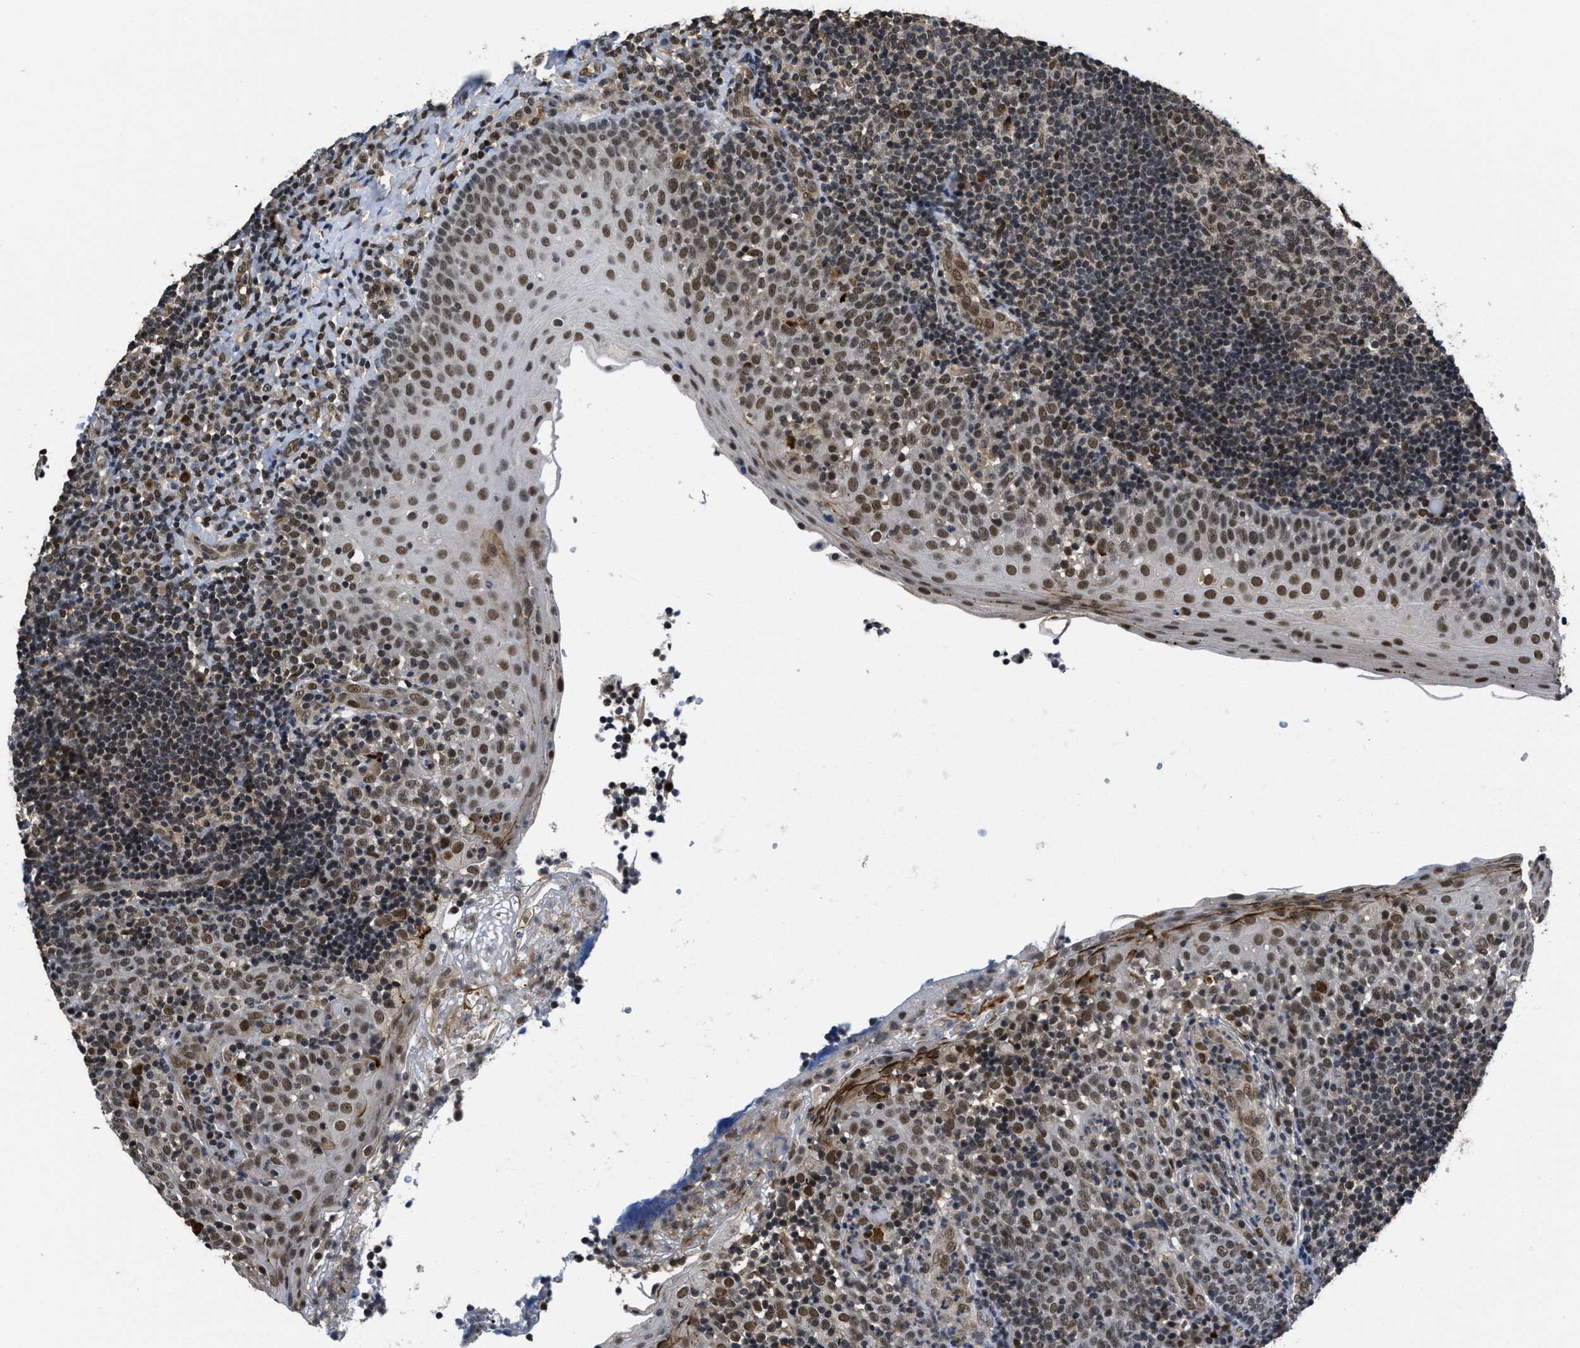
{"staining": {"intensity": "moderate", "quantity": ">75%", "location": "nuclear"}, "tissue": "tonsil", "cell_type": "Germinal center cells", "image_type": "normal", "snomed": [{"axis": "morphology", "description": "Normal tissue, NOS"}, {"axis": "topography", "description": "Tonsil"}], "caption": "Unremarkable tonsil reveals moderate nuclear staining in approximately >75% of germinal center cells The staining was performed using DAB, with brown indicating positive protein expression. Nuclei are stained blue with hematoxylin..", "gene": "CUL4B", "patient": {"sex": "female", "age": 40}}